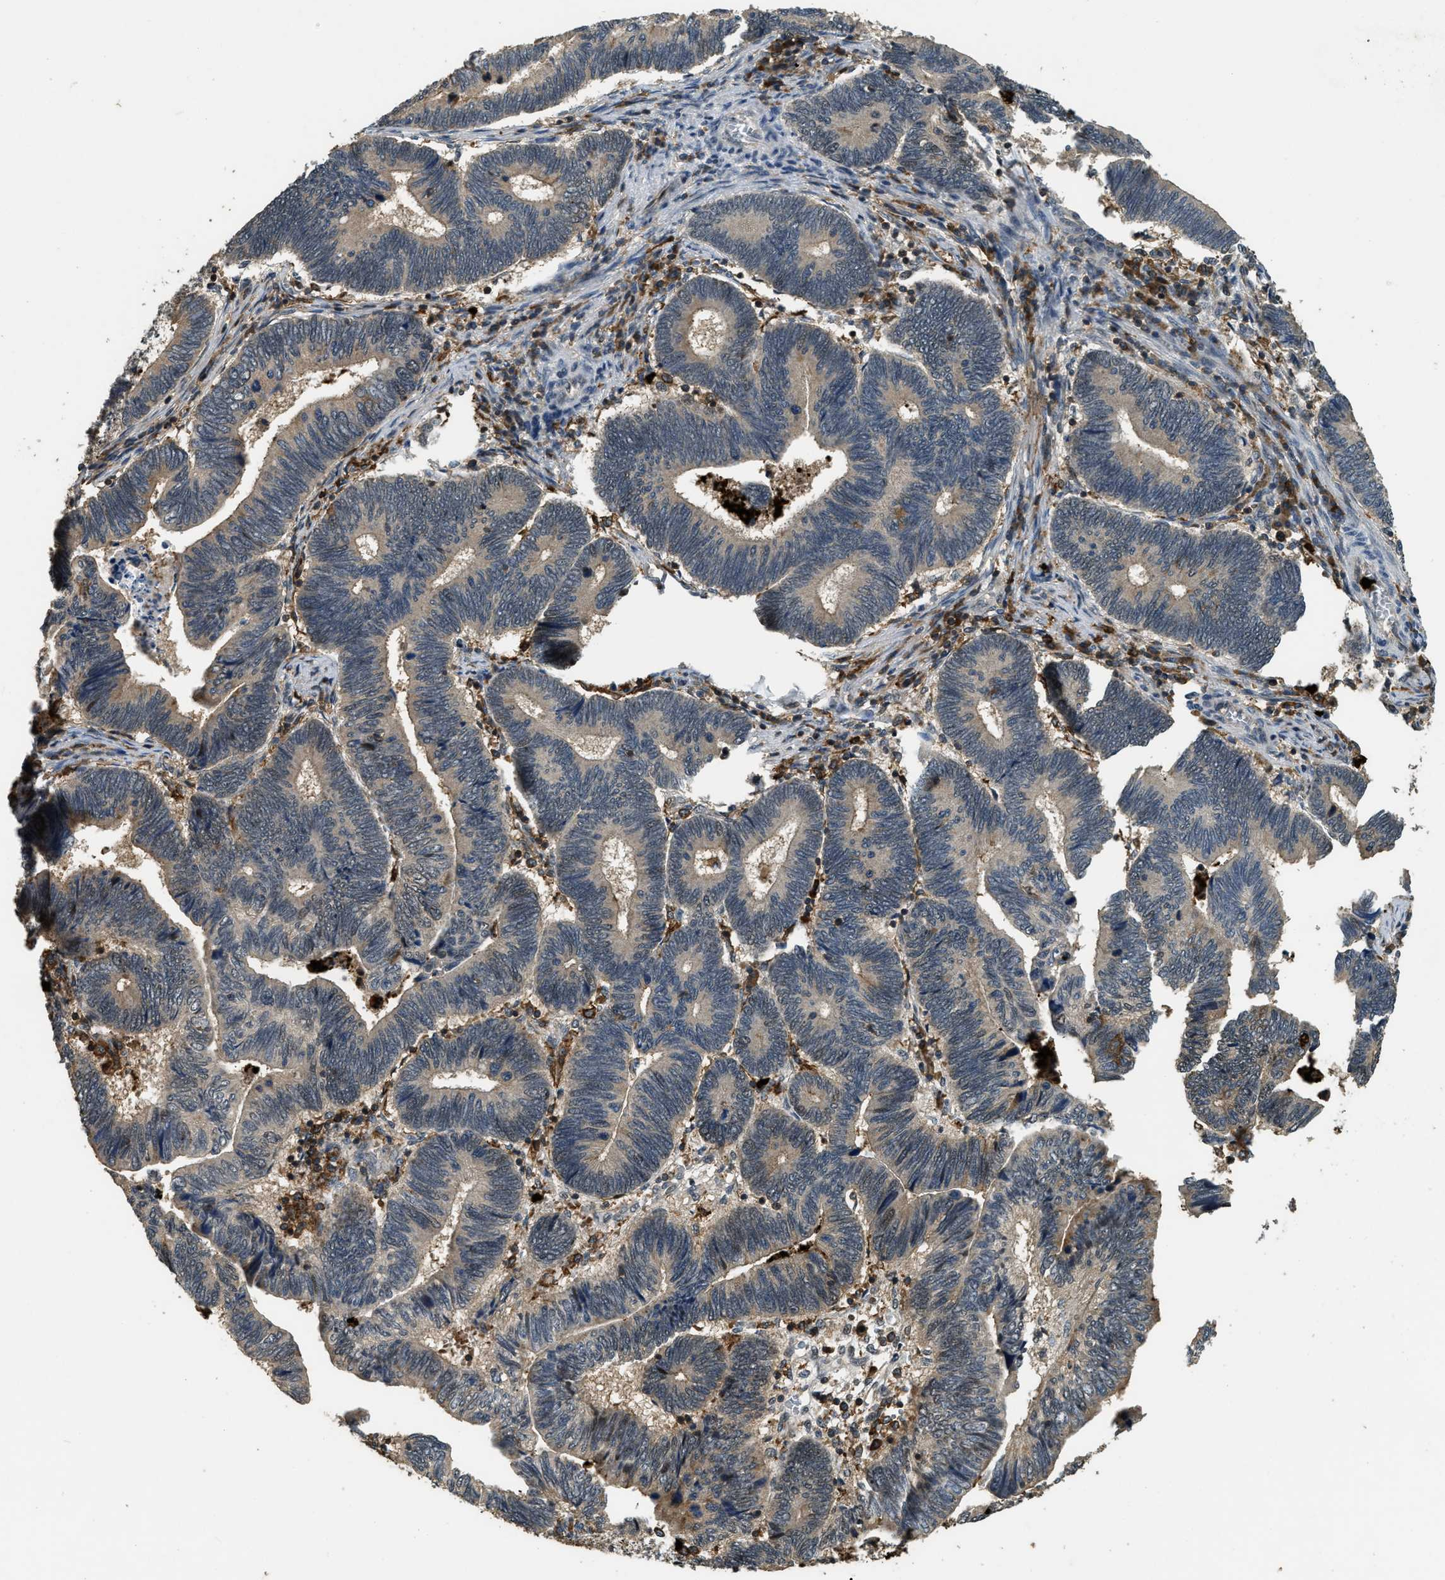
{"staining": {"intensity": "weak", "quantity": ">75%", "location": "cytoplasmic/membranous"}, "tissue": "pancreatic cancer", "cell_type": "Tumor cells", "image_type": "cancer", "snomed": [{"axis": "morphology", "description": "Adenocarcinoma, NOS"}, {"axis": "topography", "description": "Pancreas"}], "caption": "There is low levels of weak cytoplasmic/membranous positivity in tumor cells of adenocarcinoma (pancreatic), as demonstrated by immunohistochemical staining (brown color).", "gene": "RNF141", "patient": {"sex": "female", "age": 70}}